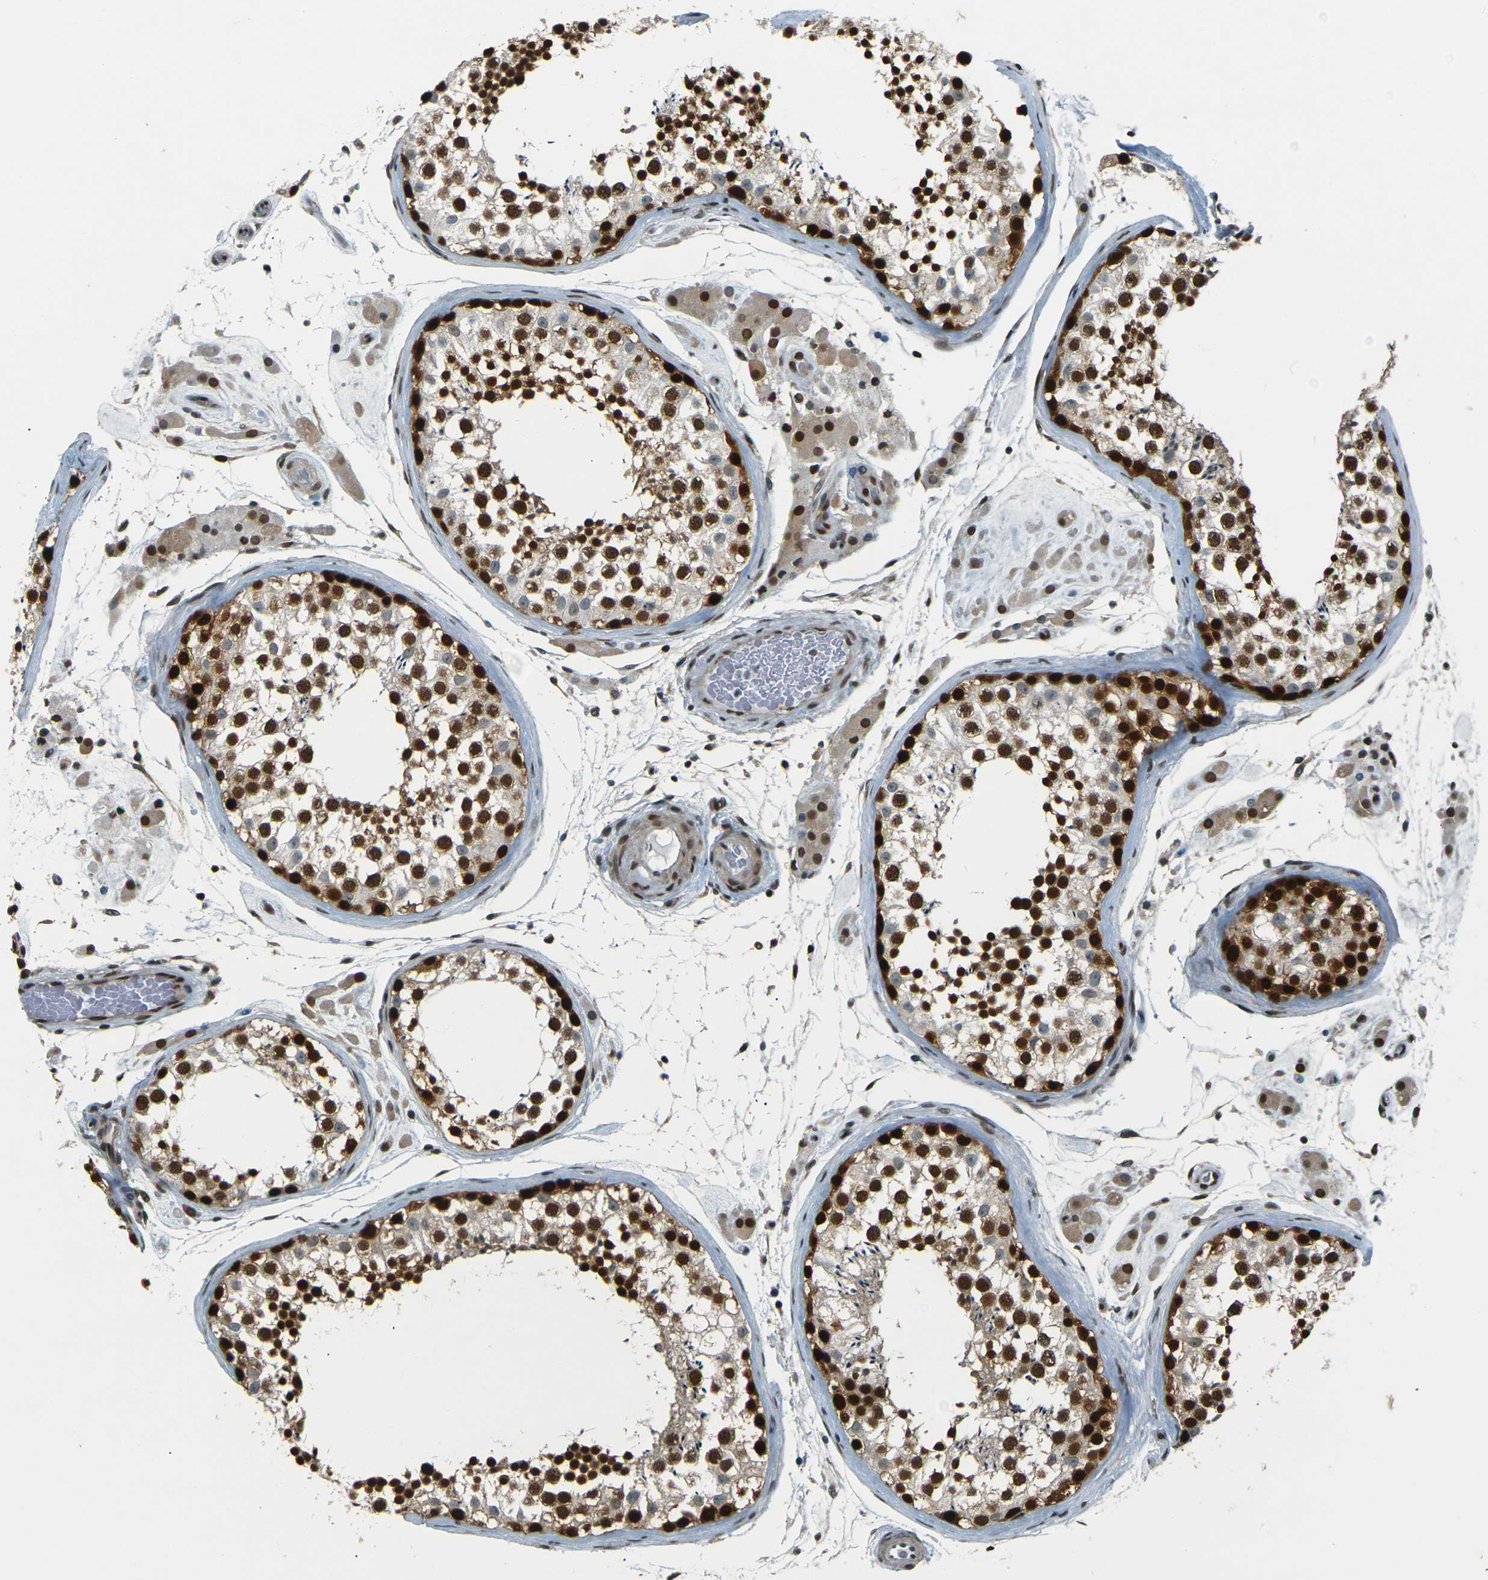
{"staining": {"intensity": "strong", "quantity": ">75%", "location": "nuclear"}, "tissue": "testis", "cell_type": "Cells in seminiferous ducts", "image_type": "normal", "snomed": [{"axis": "morphology", "description": "Normal tissue, NOS"}, {"axis": "topography", "description": "Testis"}], "caption": "A brown stain shows strong nuclear staining of a protein in cells in seminiferous ducts of normal testis.", "gene": "NHEJ1", "patient": {"sex": "male", "age": 46}}